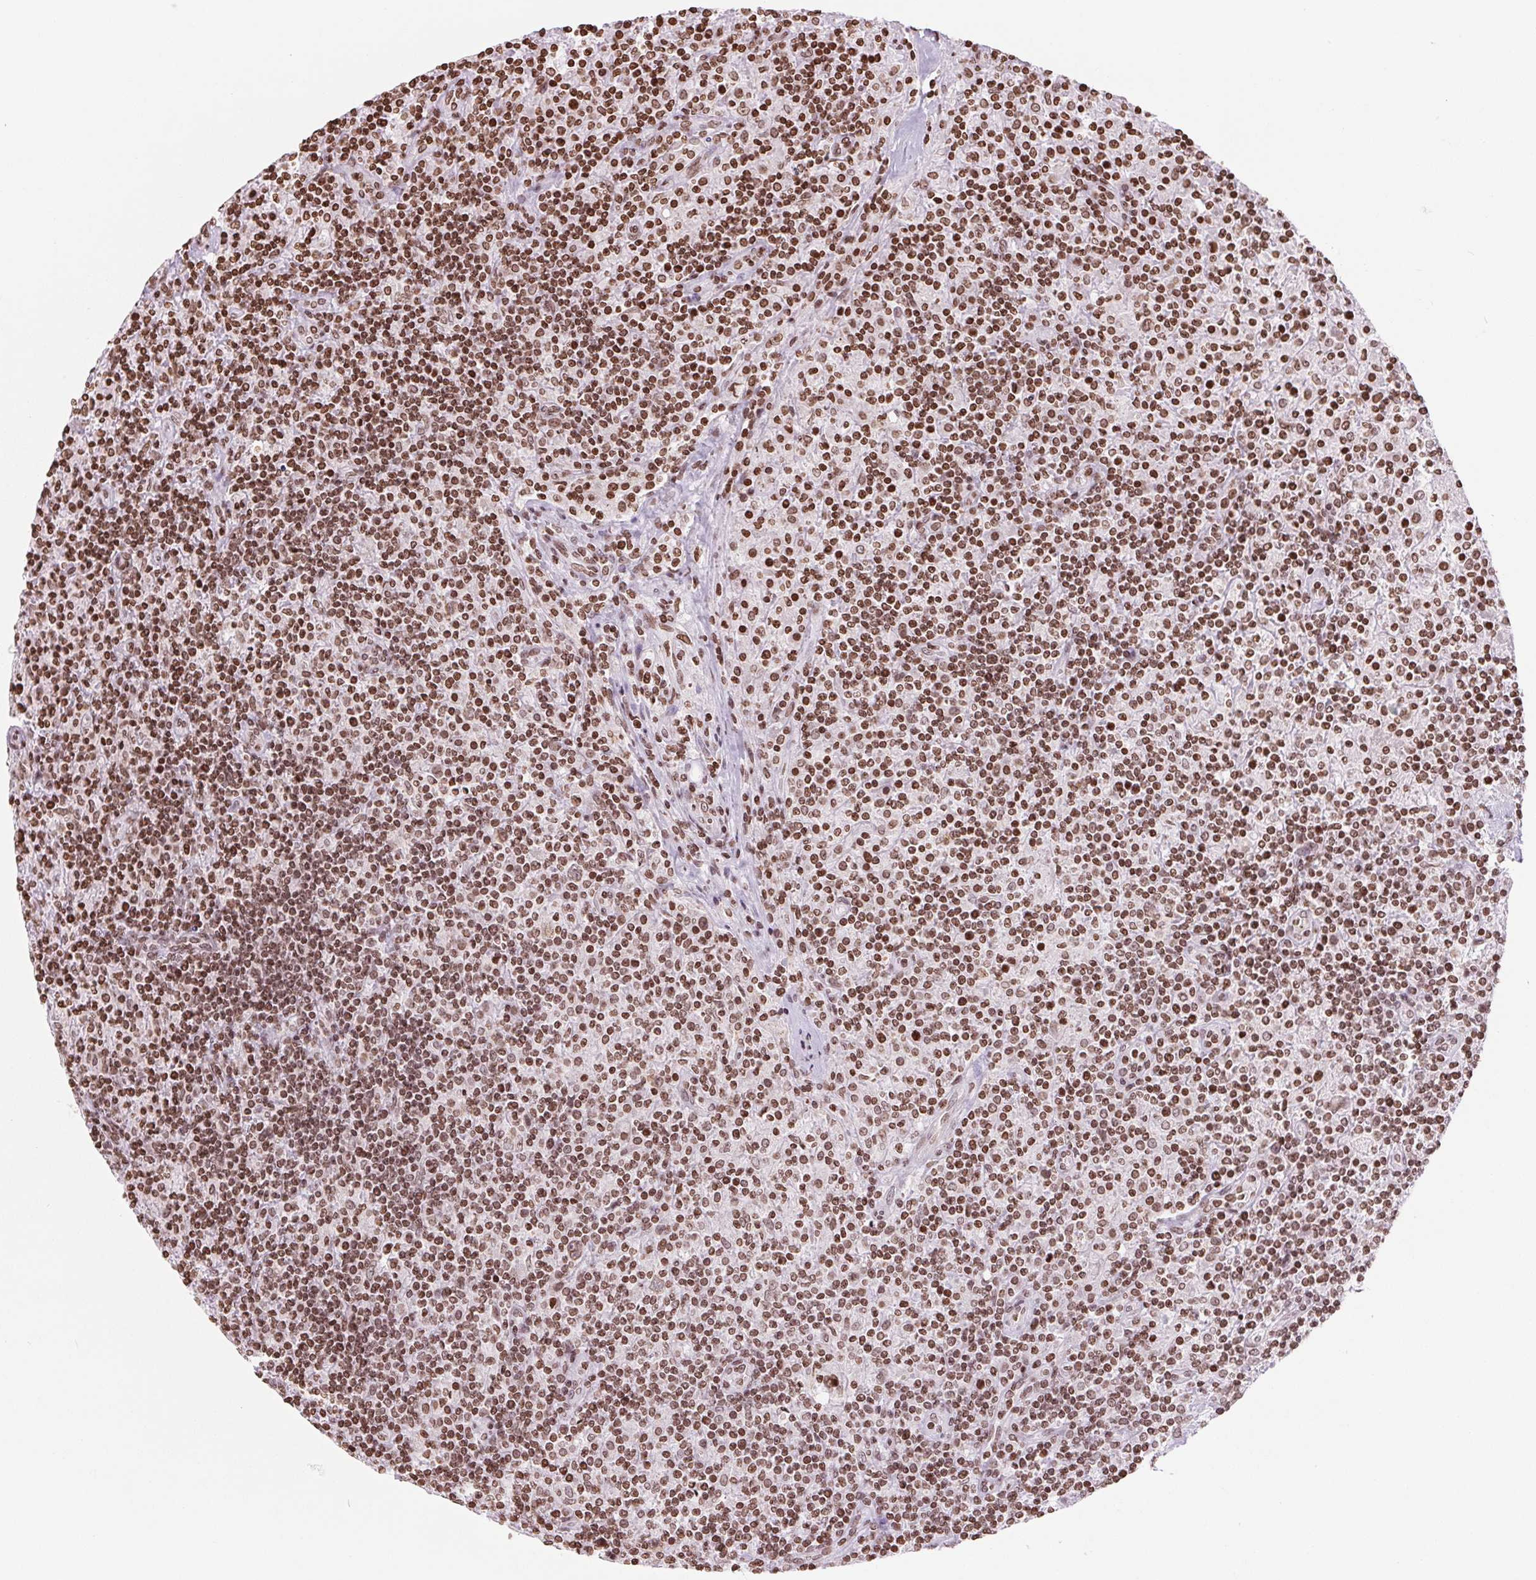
{"staining": {"intensity": "moderate", "quantity": ">75%", "location": "nuclear"}, "tissue": "lymphoma", "cell_type": "Tumor cells", "image_type": "cancer", "snomed": [{"axis": "morphology", "description": "Hodgkin's disease, NOS"}, {"axis": "topography", "description": "Lymph node"}], "caption": "This micrograph reveals lymphoma stained with IHC to label a protein in brown. The nuclear of tumor cells show moderate positivity for the protein. Nuclei are counter-stained blue.", "gene": "SMIM12", "patient": {"sex": "male", "age": 70}}